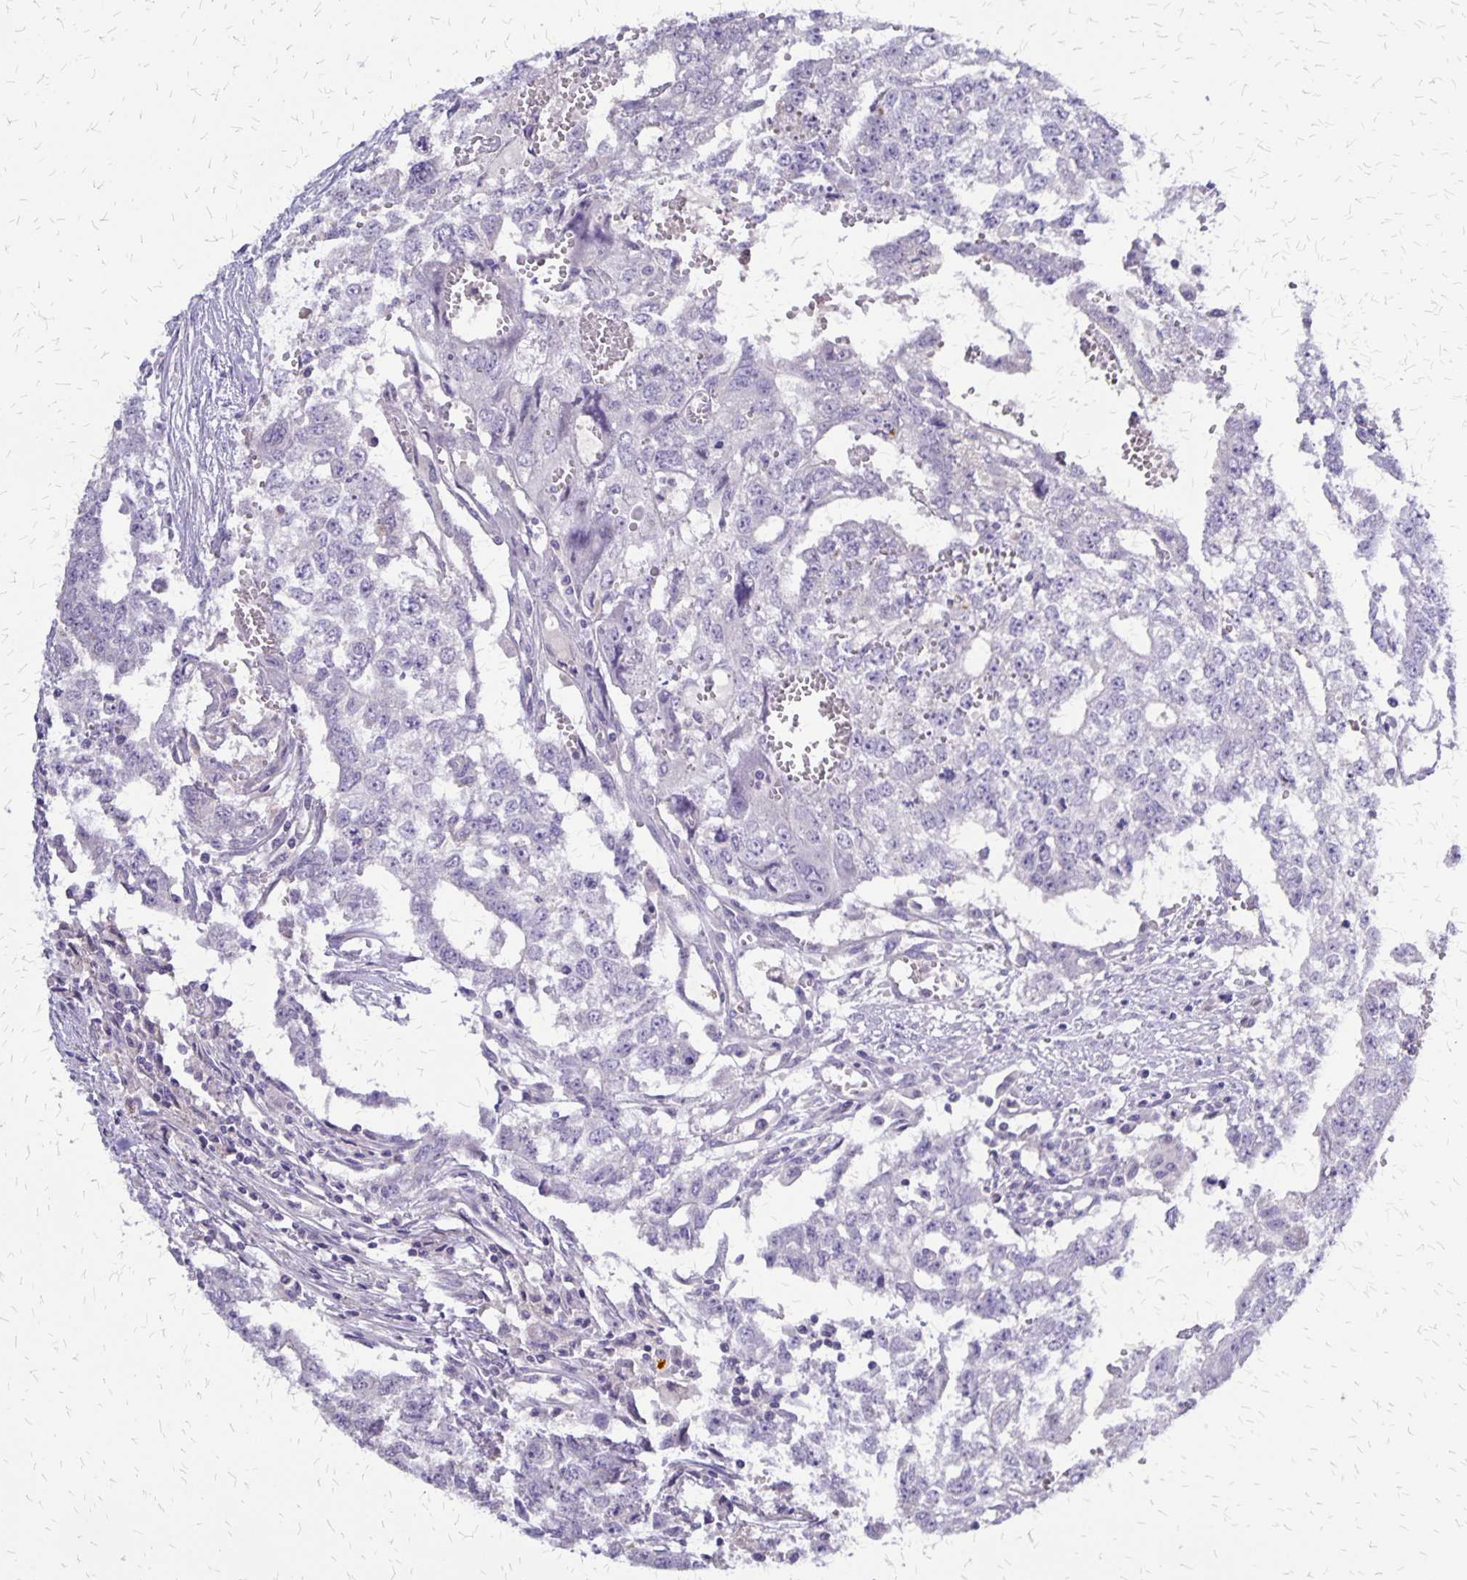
{"staining": {"intensity": "negative", "quantity": "none", "location": "none"}, "tissue": "testis cancer", "cell_type": "Tumor cells", "image_type": "cancer", "snomed": [{"axis": "morphology", "description": "Carcinoma, Embryonal, NOS"}, {"axis": "morphology", "description": "Teratoma, malignant, NOS"}, {"axis": "topography", "description": "Testis"}], "caption": "DAB immunohistochemical staining of human testis embryonal carcinoma shows no significant staining in tumor cells.", "gene": "SI", "patient": {"sex": "male", "age": 24}}